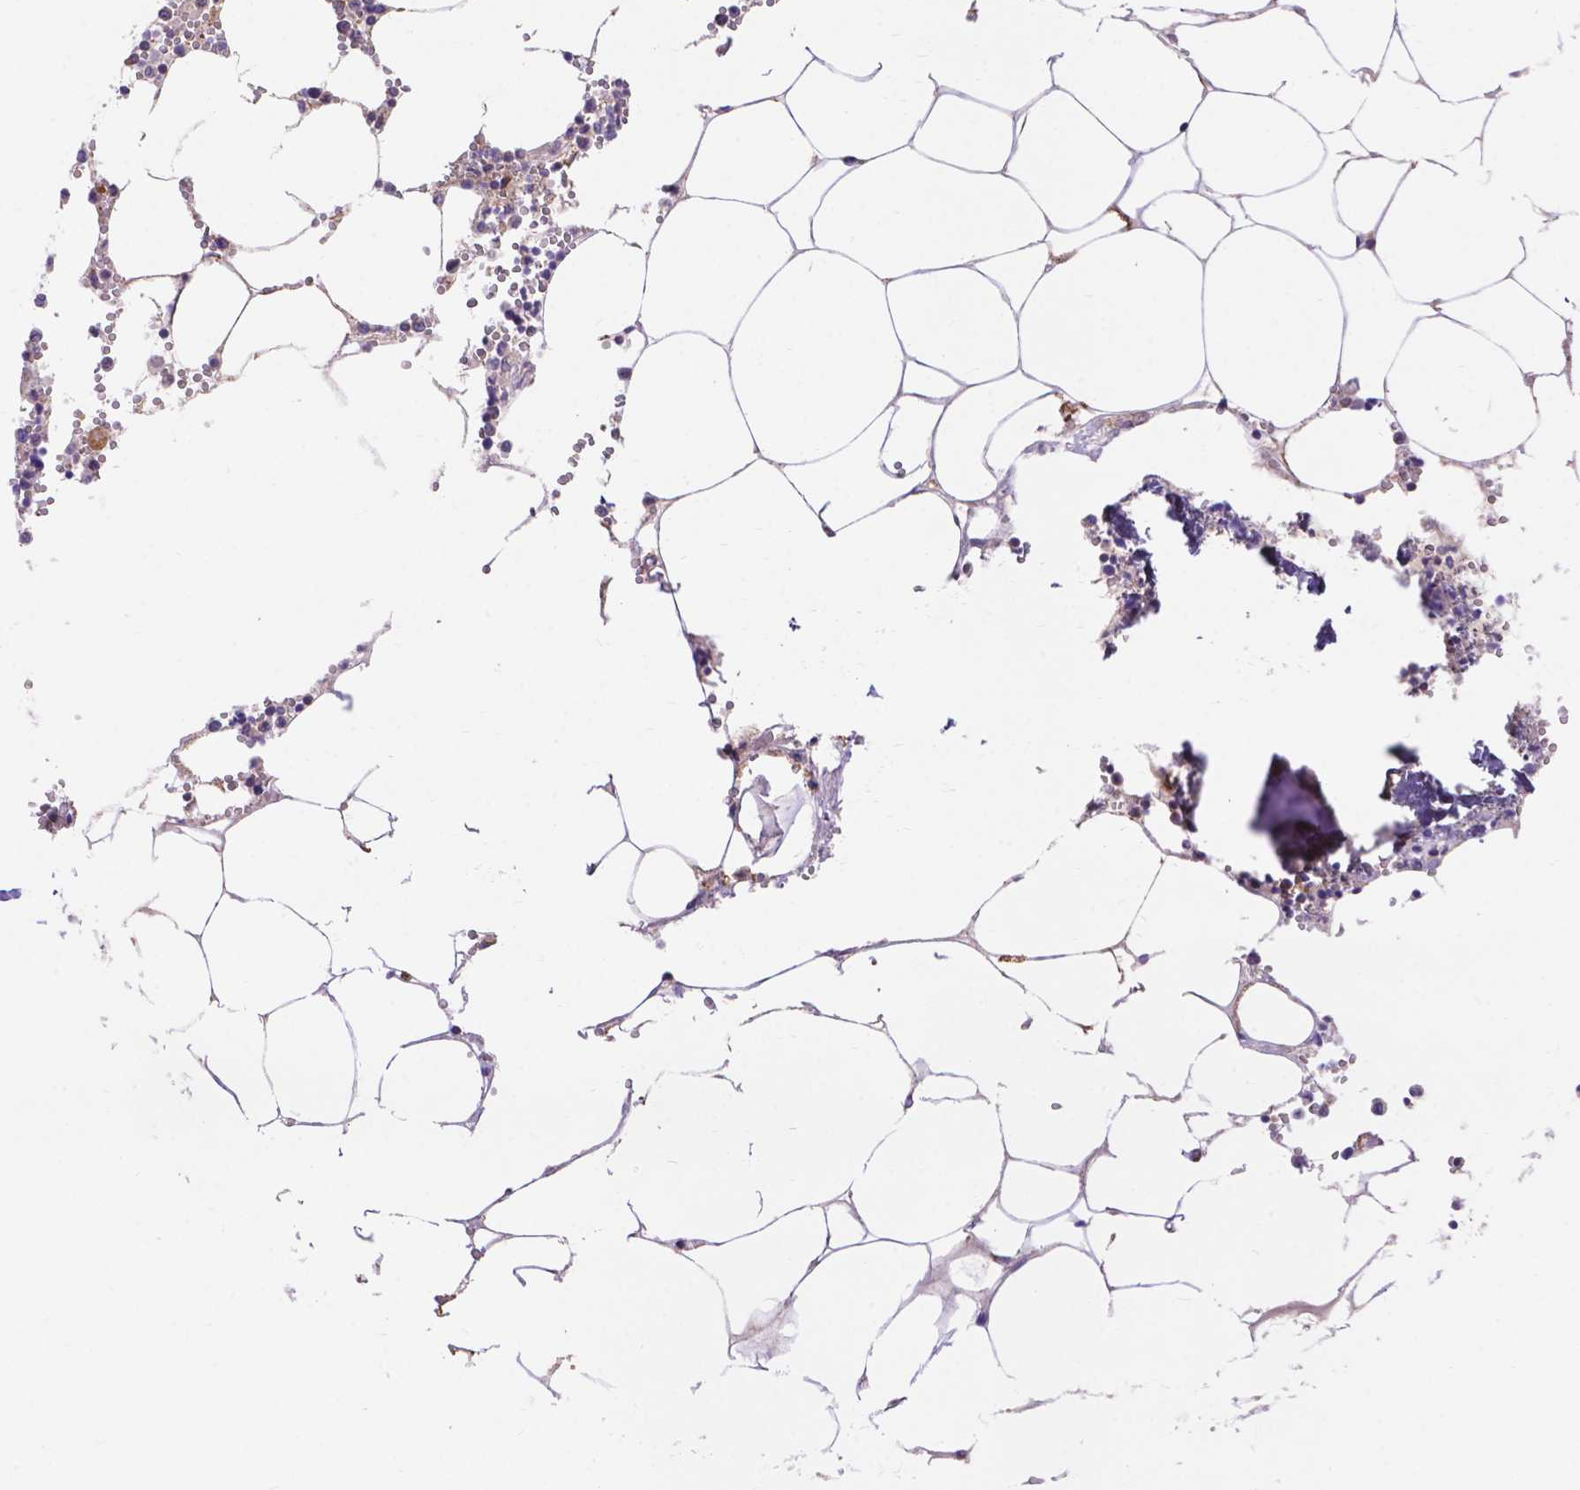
{"staining": {"intensity": "moderate", "quantity": "<25%", "location": "cytoplasmic/membranous"}, "tissue": "bone marrow", "cell_type": "Hematopoietic cells", "image_type": "normal", "snomed": [{"axis": "morphology", "description": "Normal tissue, NOS"}, {"axis": "topography", "description": "Bone marrow"}], "caption": "The photomicrograph exhibits a brown stain indicating the presence of a protein in the cytoplasmic/membranous of hematopoietic cells in bone marrow.", "gene": "AK3", "patient": {"sex": "male", "age": 54}}